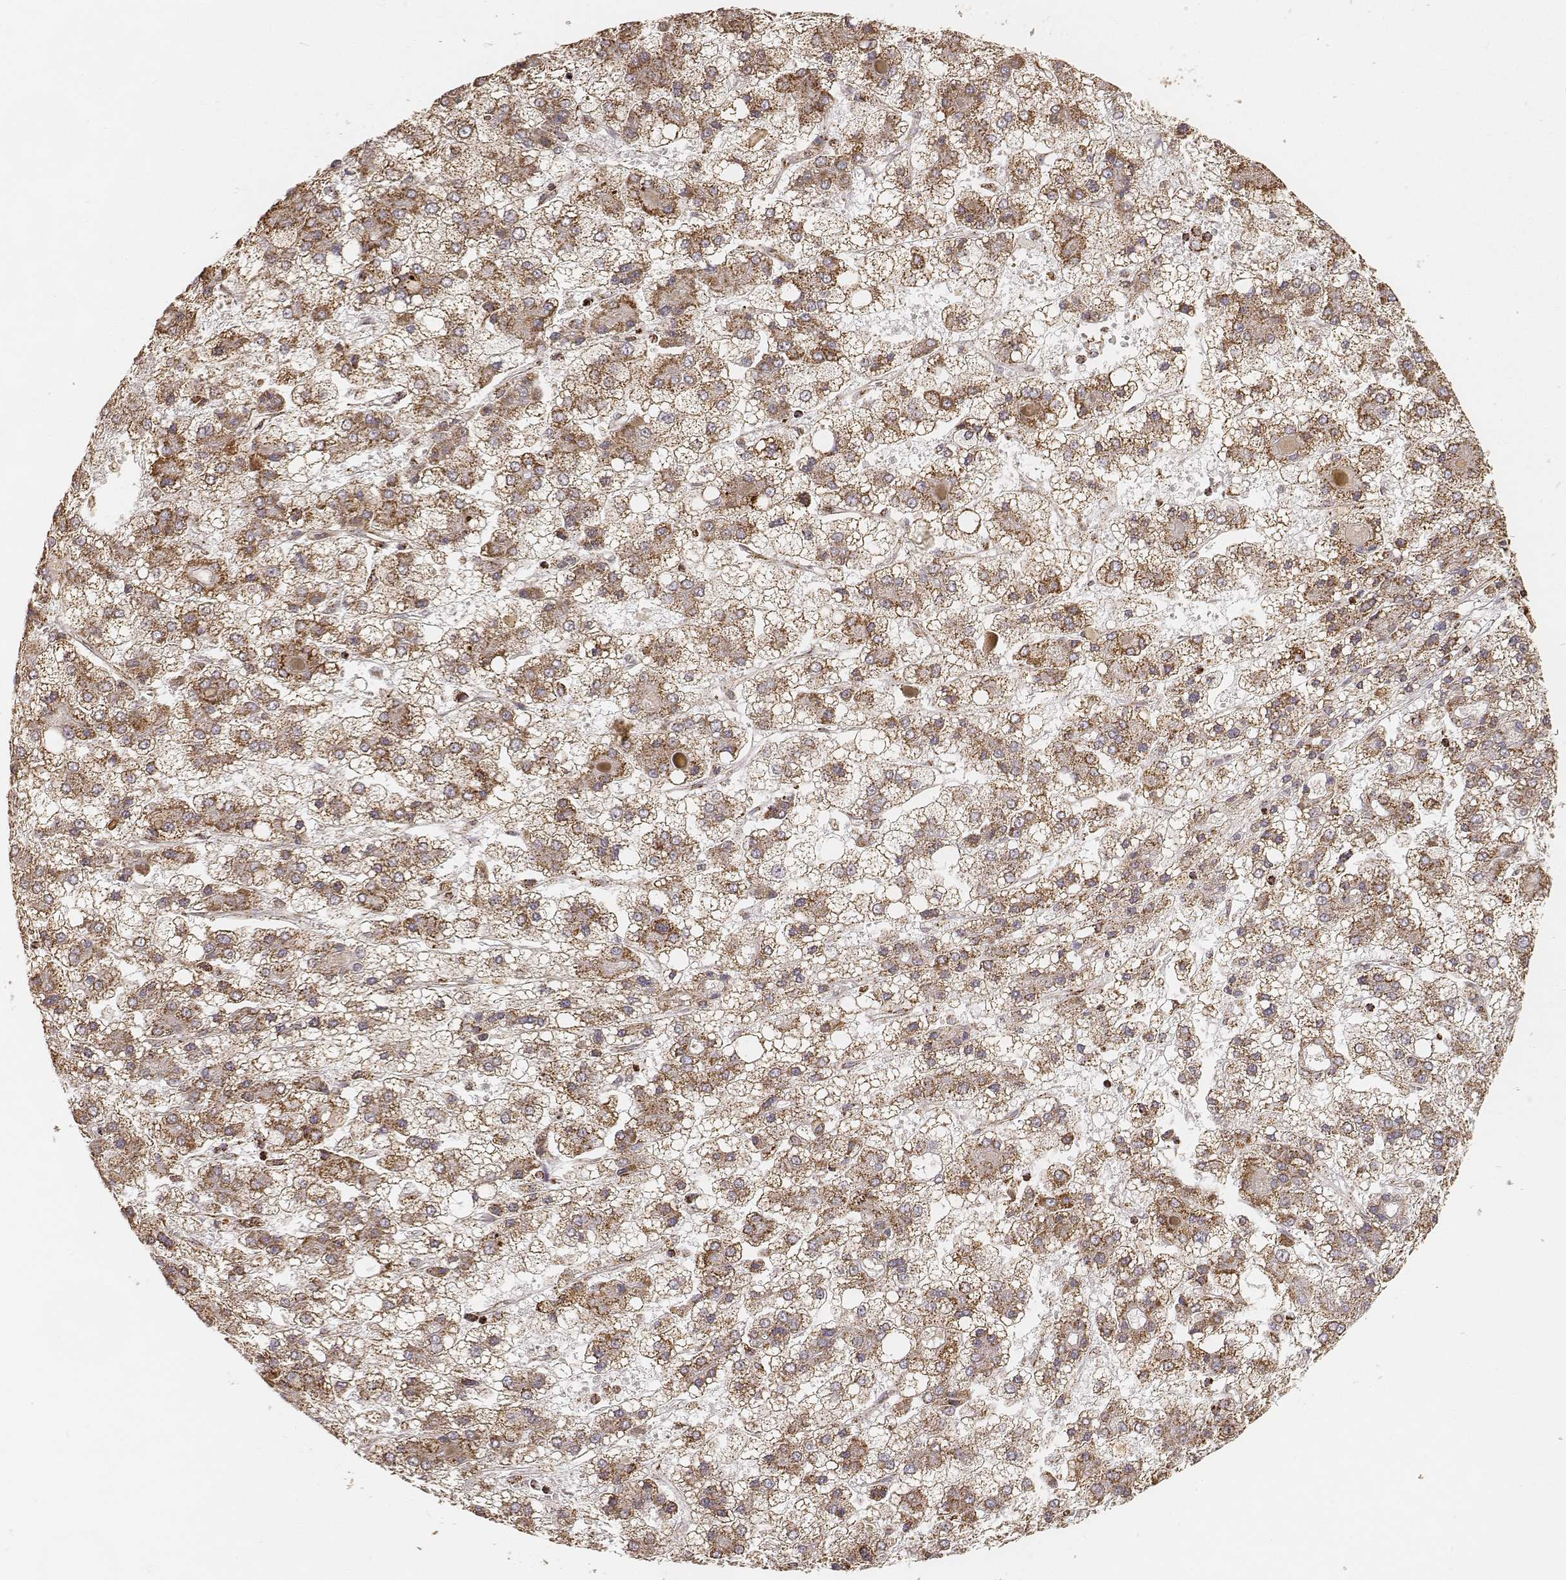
{"staining": {"intensity": "moderate", "quantity": ">75%", "location": "cytoplasmic/membranous"}, "tissue": "liver cancer", "cell_type": "Tumor cells", "image_type": "cancer", "snomed": [{"axis": "morphology", "description": "Carcinoma, Hepatocellular, NOS"}, {"axis": "topography", "description": "Liver"}], "caption": "Hepatocellular carcinoma (liver) stained with DAB IHC exhibits medium levels of moderate cytoplasmic/membranous staining in approximately >75% of tumor cells.", "gene": "CS", "patient": {"sex": "male", "age": 73}}